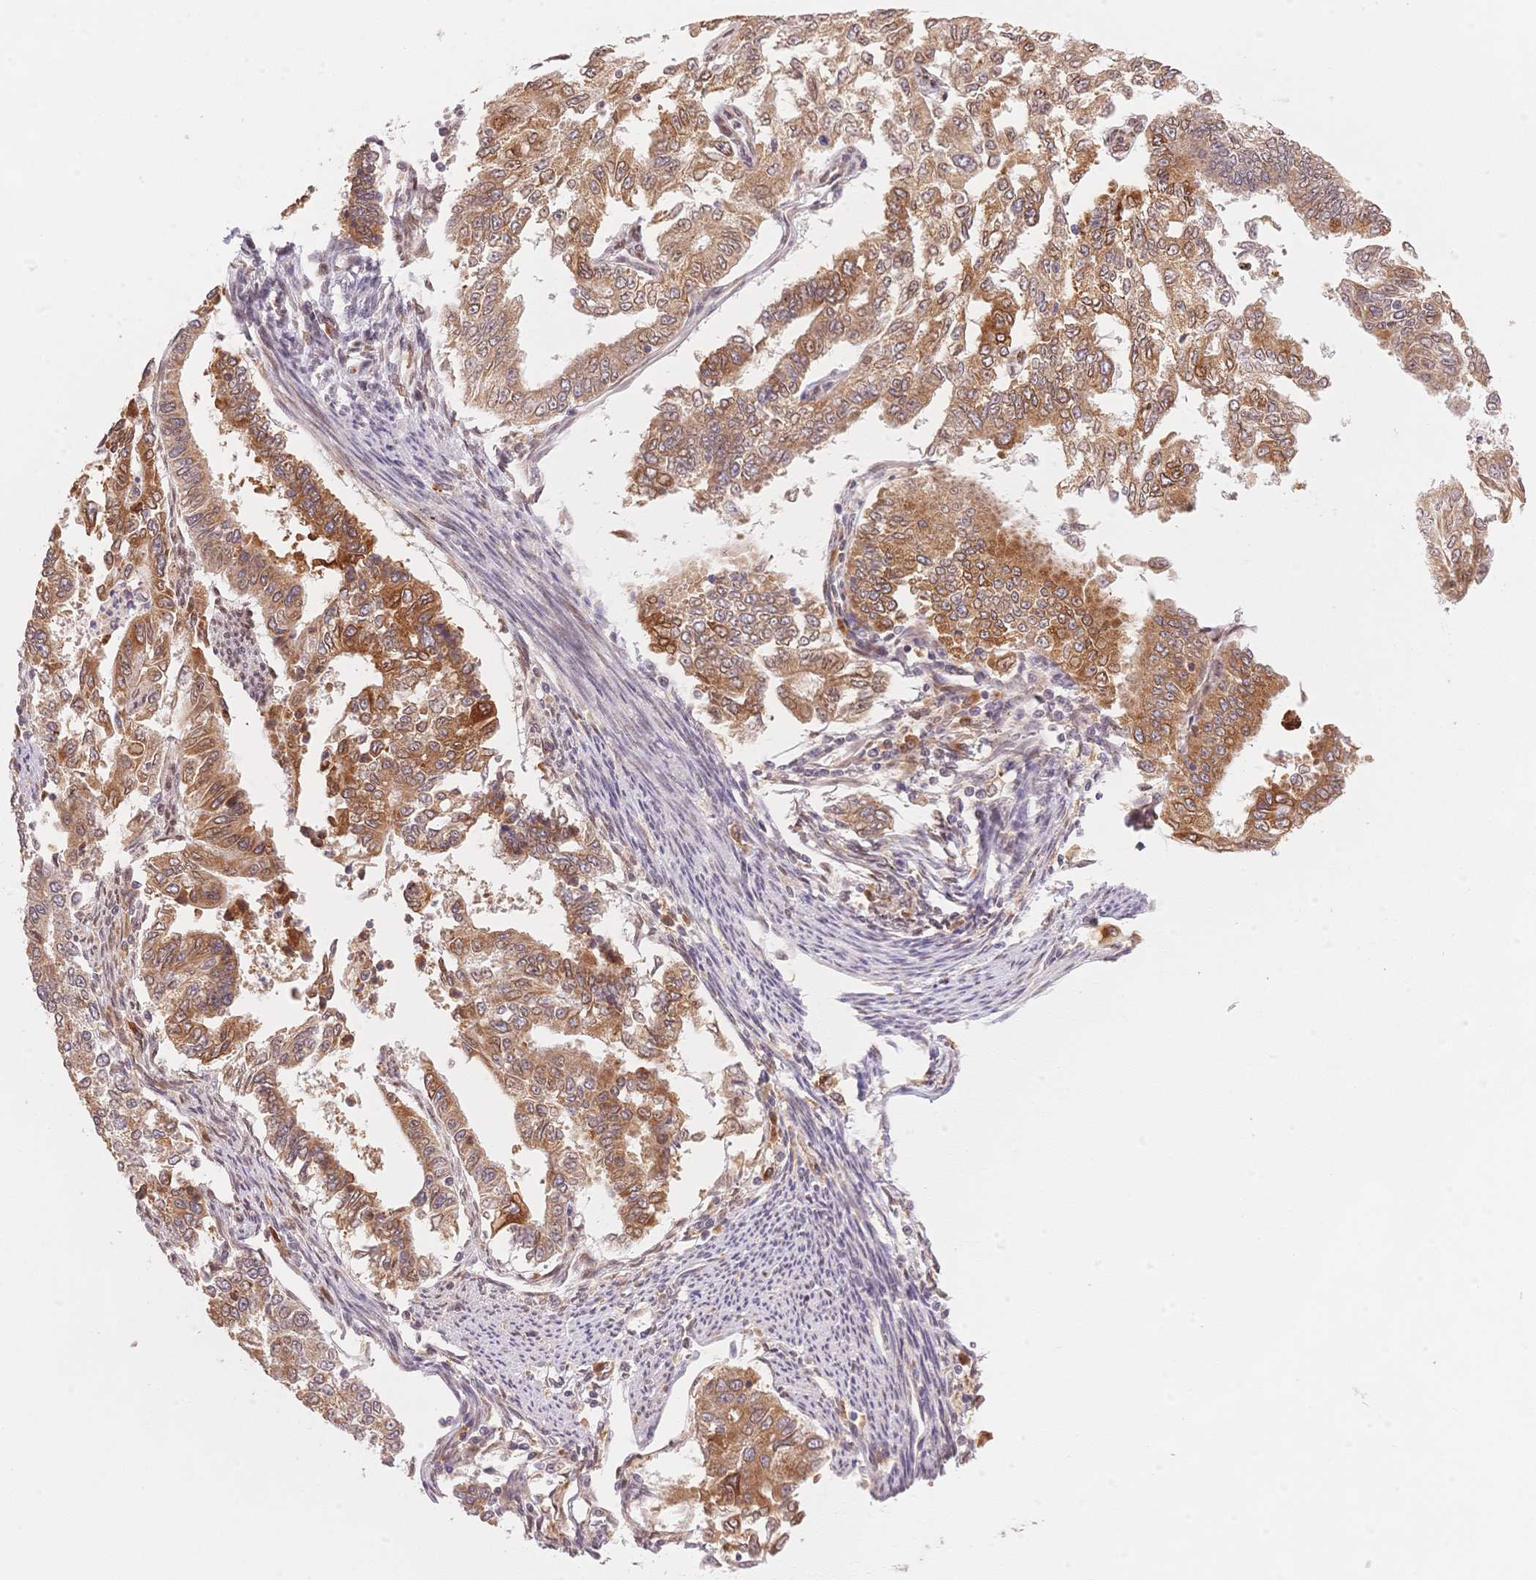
{"staining": {"intensity": "moderate", "quantity": ">75%", "location": "cytoplasmic/membranous,nuclear"}, "tissue": "endometrial cancer", "cell_type": "Tumor cells", "image_type": "cancer", "snomed": [{"axis": "morphology", "description": "Adenocarcinoma, NOS"}, {"axis": "topography", "description": "Uterus"}], "caption": "A brown stain highlights moderate cytoplasmic/membranous and nuclear expression of a protein in endometrial cancer (adenocarcinoma) tumor cells. Ihc stains the protein in brown and the nuclei are stained blue.", "gene": "STK39", "patient": {"sex": "female", "age": 59}}